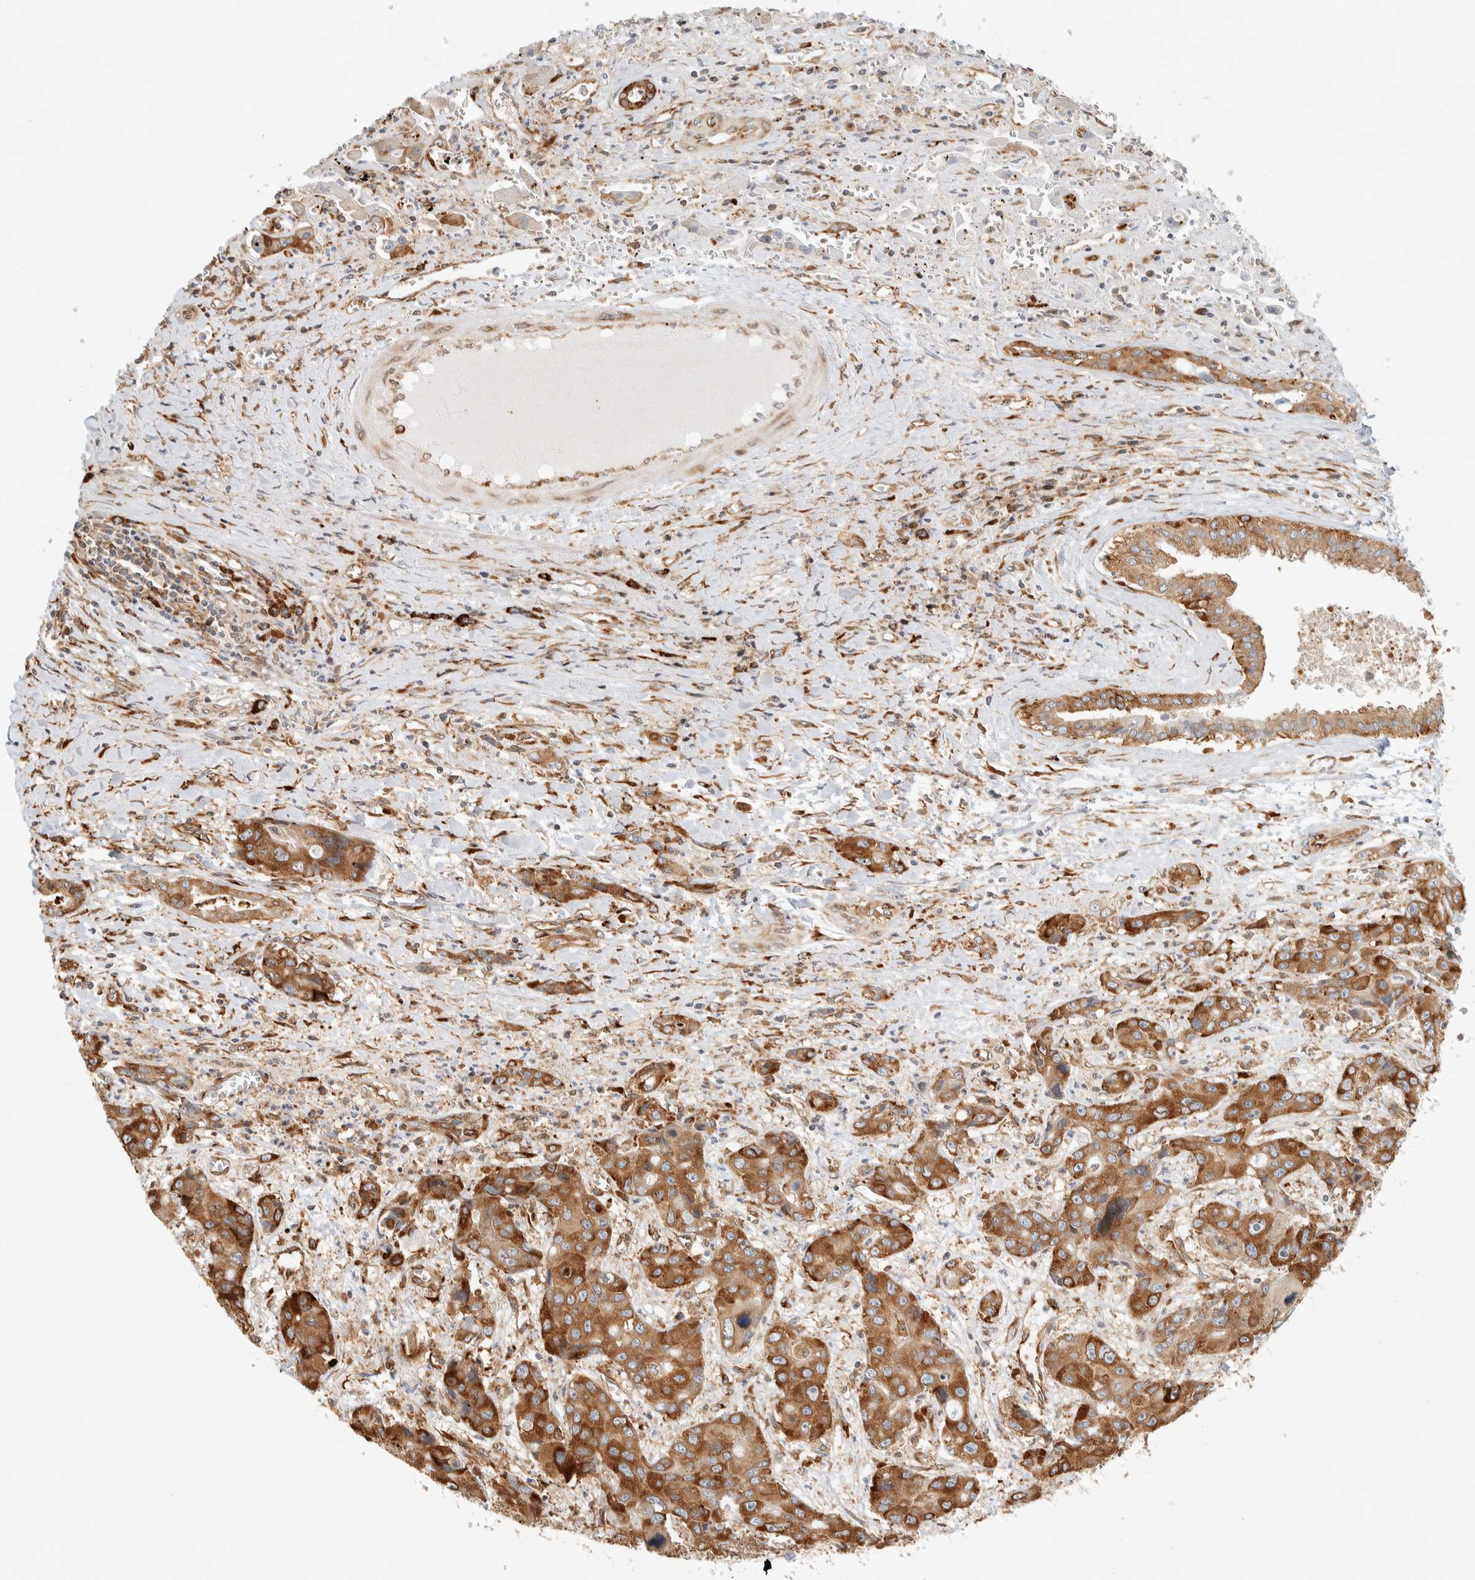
{"staining": {"intensity": "moderate", "quantity": ">75%", "location": "cytoplasmic/membranous"}, "tissue": "liver cancer", "cell_type": "Tumor cells", "image_type": "cancer", "snomed": [{"axis": "morphology", "description": "Cholangiocarcinoma"}, {"axis": "topography", "description": "Liver"}], "caption": "The micrograph displays a brown stain indicating the presence of a protein in the cytoplasmic/membranous of tumor cells in cholangiocarcinoma (liver).", "gene": "LLGL2", "patient": {"sex": "male", "age": 67}}